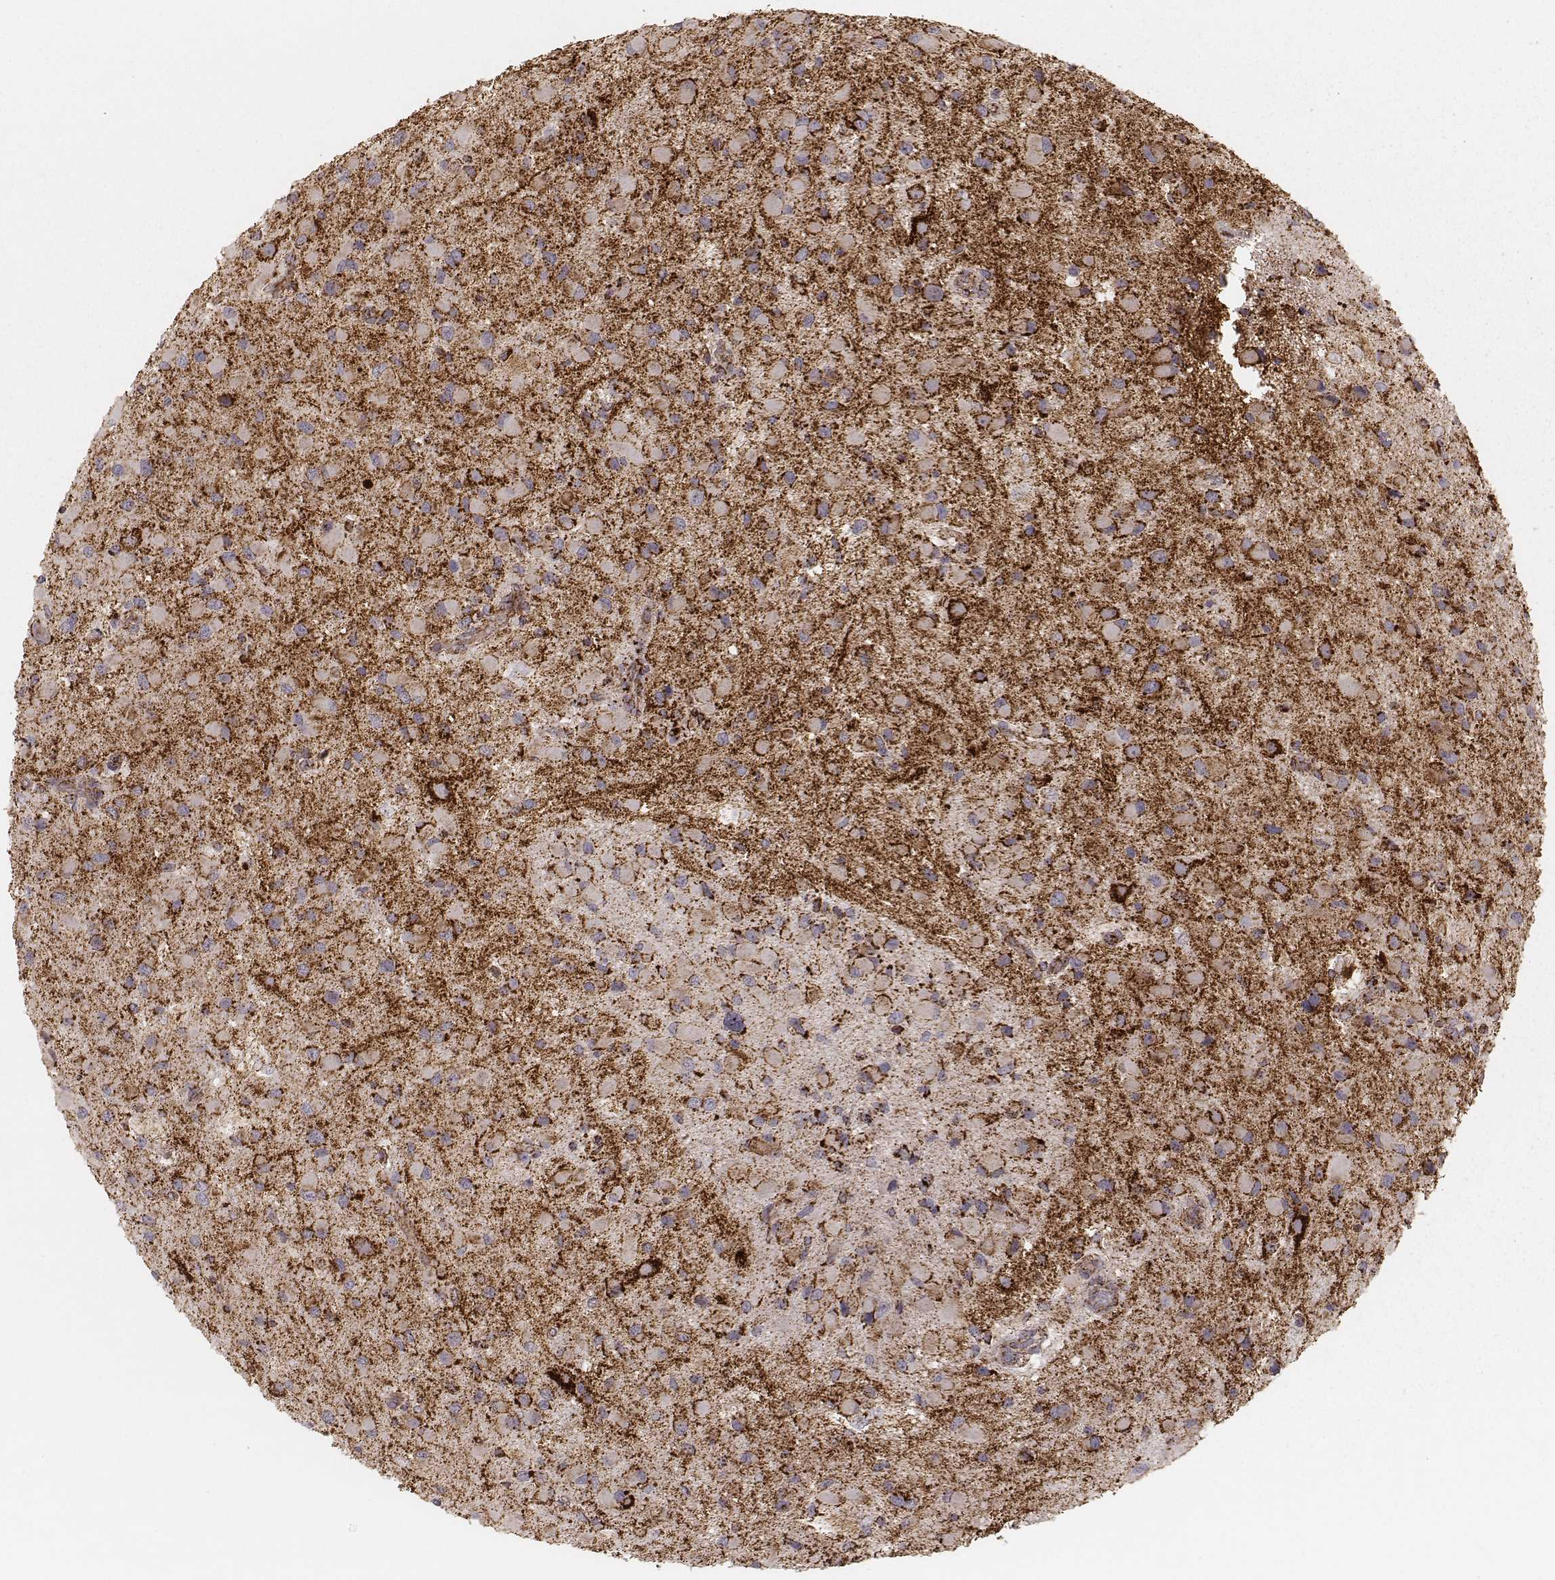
{"staining": {"intensity": "strong", "quantity": ">75%", "location": "cytoplasmic/membranous"}, "tissue": "glioma", "cell_type": "Tumor cells", "image_type": "cancer", "snomed": [{"axis": "morphology", "description": "Glioma, malignant, Low grade"}, {"axis": "topography", "description": "Brain"}], "caption": "Tumor cells show high levels of strong cytoplasmic/membranous staining in approximately >75% of cells in human glioma.", "gene": "CS", "patient": {"sex": "female", "age": 32}}